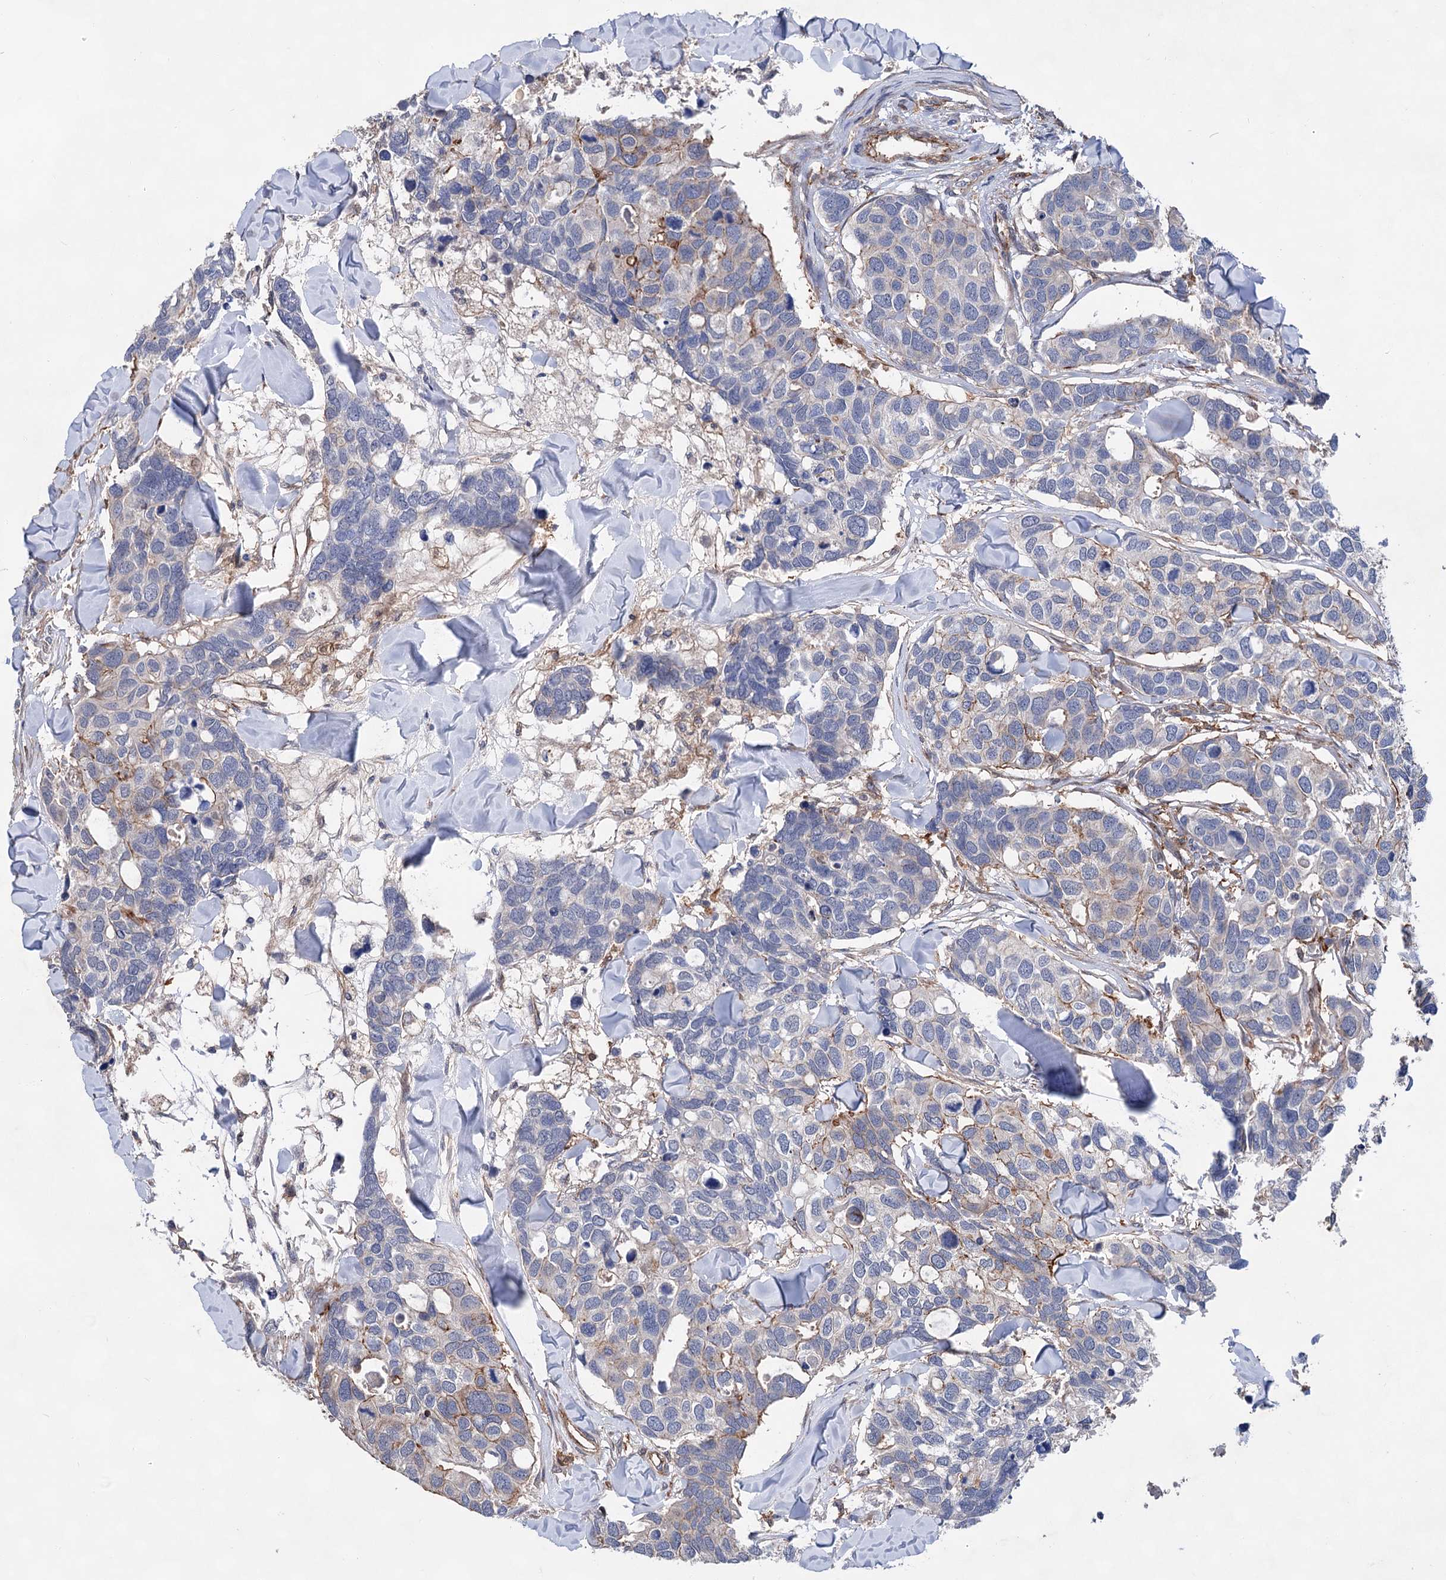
{"staining": {"intensity": "moderate", "quantity": "<25%", "location": "cytoplasmic/membranous"}, "tissue": "breast cancer", "cell_type": "Tumor cells", "image_type": "cancer", "snomed": [{"axis": "morphology", "description": "Duct carcinoma"}, {"axis": "topography", "description": "Breast"}], "caption": "Protein analysis of infiltrating ductal carcinoma (breast) tissue demonstrates moderate cytoplasmic/membranous positivity in about <25% of tumor cells.", "gene": "TMTC3", "patient": {"sex": "female", "age": 83}}